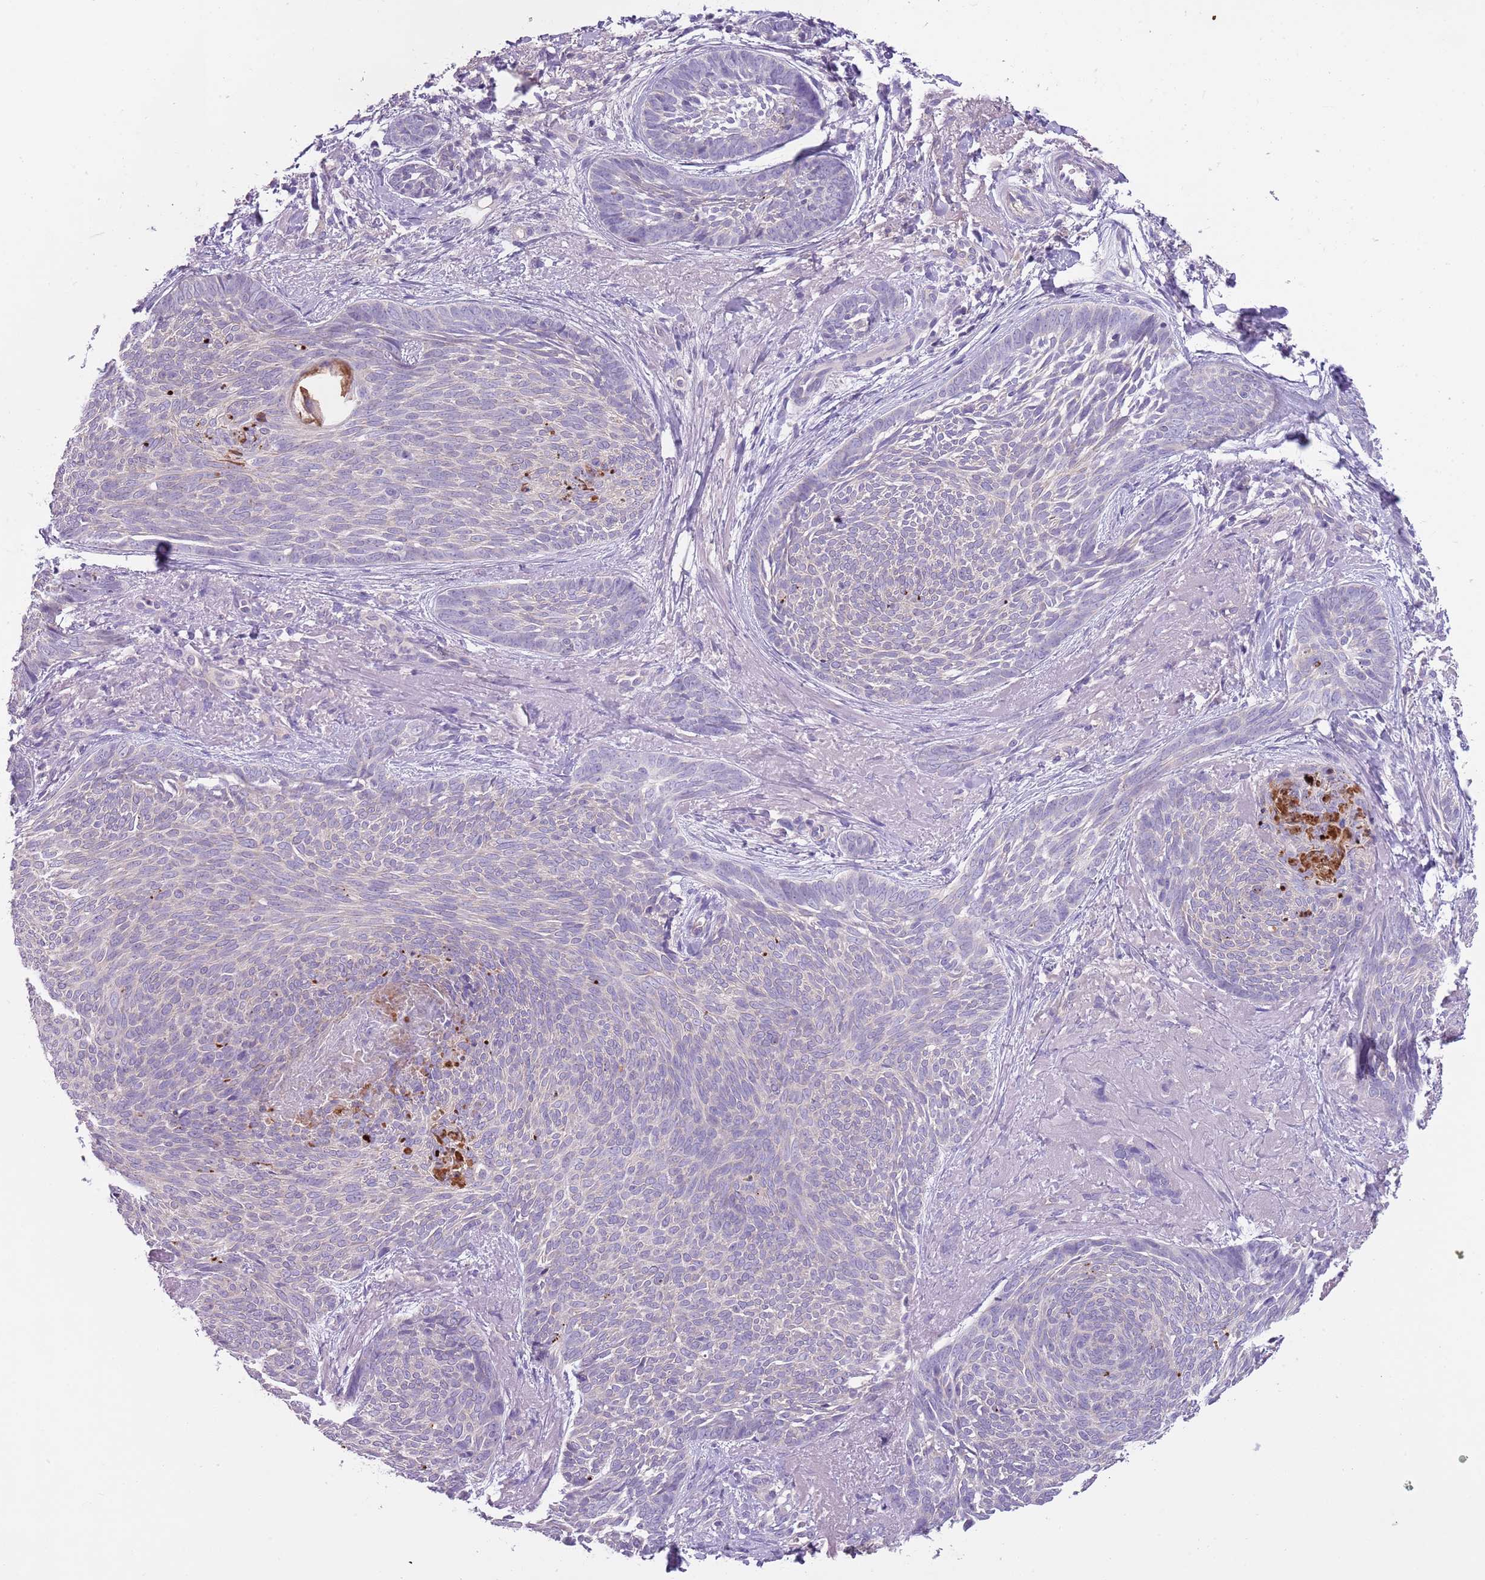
{"staining": {"intensity": "negative", "quantity": "none", "location": "none"}, "tissue": "skin cancer", "cell_type": "Tumor cells", "image_type": "cancer", "snomed": [{"axis": "morphology", "description": "Basal cell carcinoma"}, {"axis": "topography", "description": "Skin"}], "caption": "Immunohistochemistry (IHC) photomicrograph of skin cancer (basal cell carcinoma) stained for a protein (brown), which demonstrates no staining in tumor cells.", "gene": "HES3", "patient": {"sex": "female", "age": 86}}